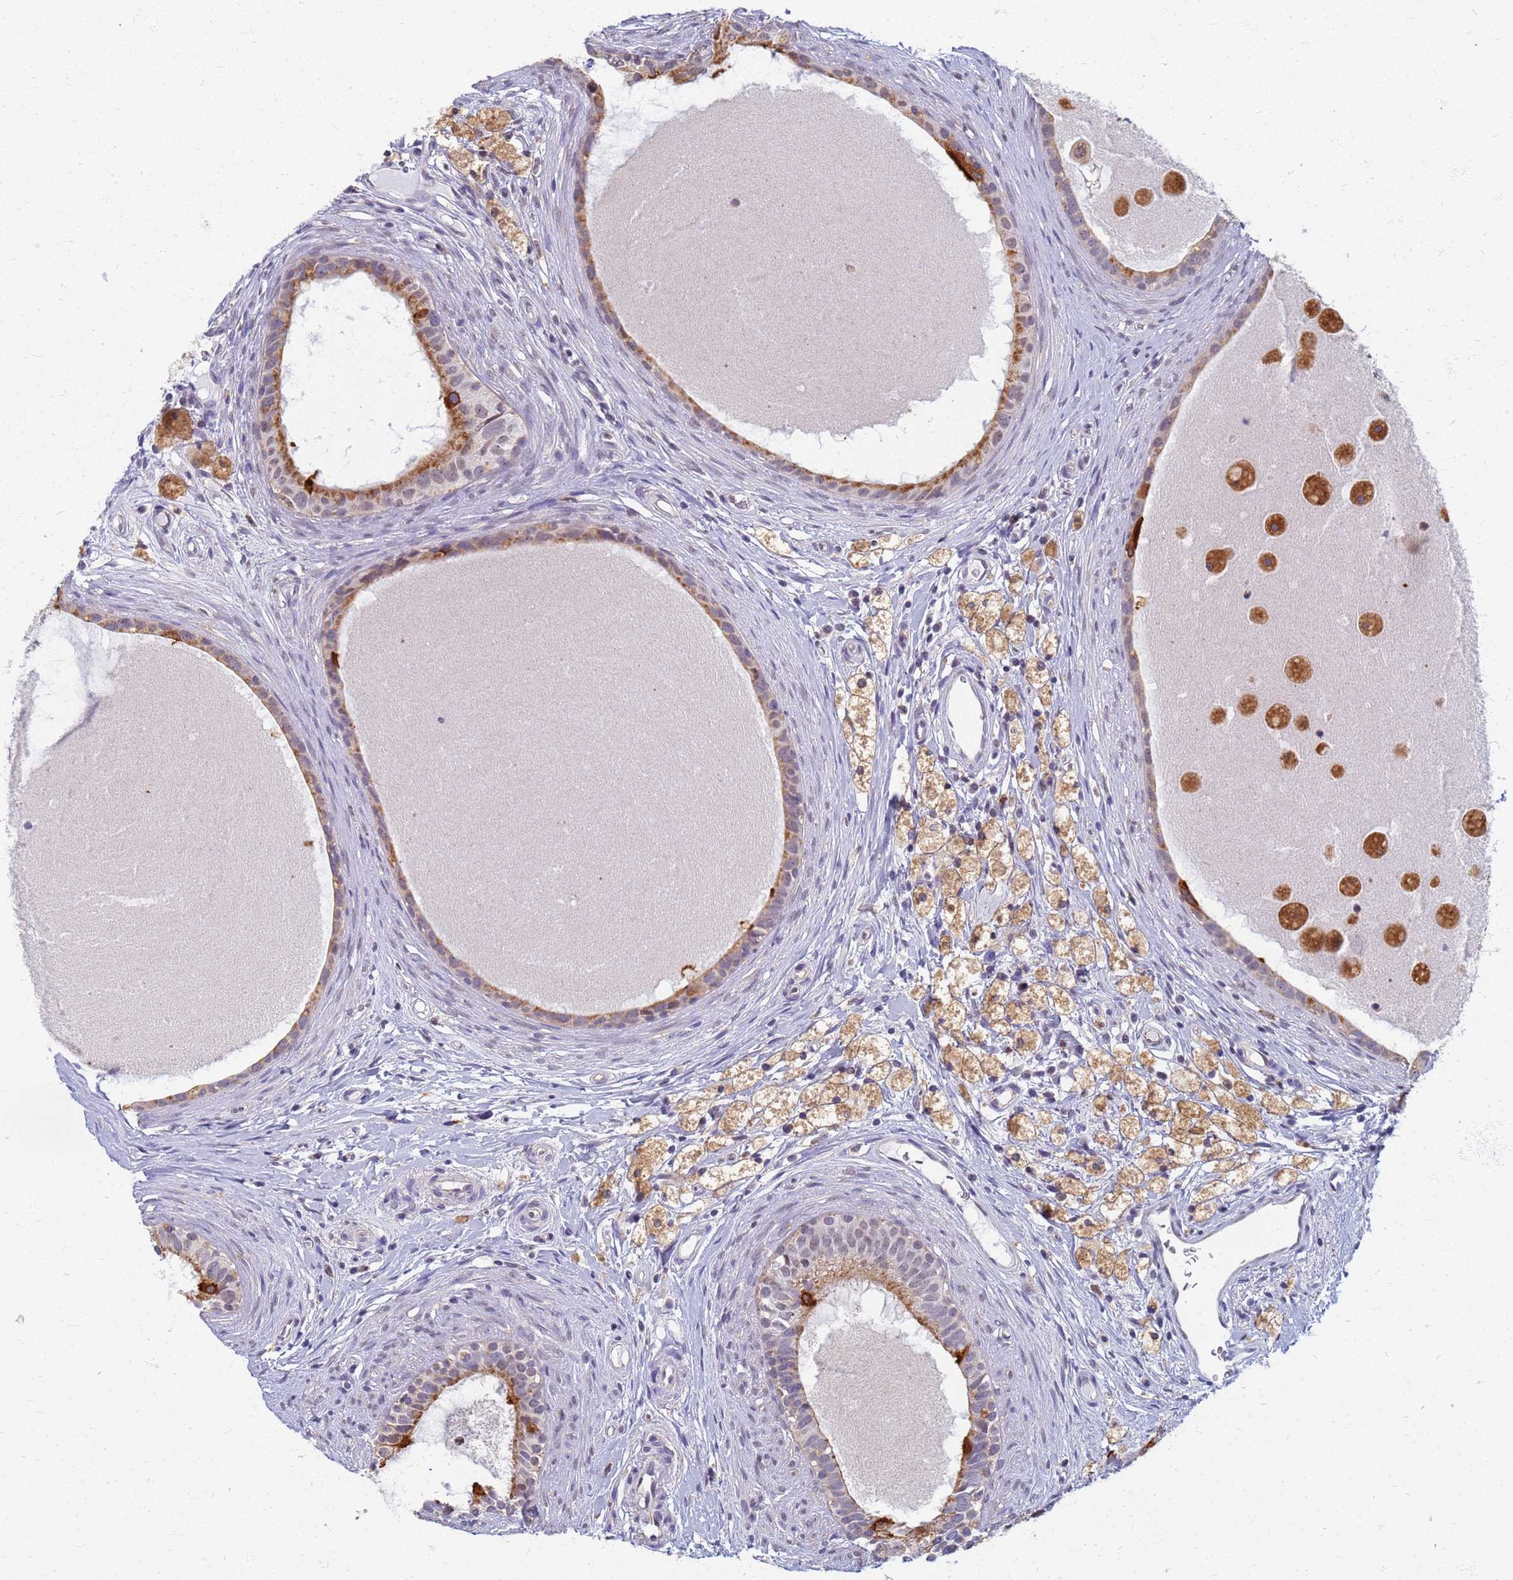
{"staining": {"intensity": "moderate", "quantity": "25%-75%", "location": "cytoplasmic/membranous"}, "tissue": "epididymis", "cell_type": "Glandular cells", "image_type": "normal", "snomed": [{"axis": "morphology", "description": "Normal tissue, NOS"}, {"axis": "topography", "description": "Epididymis"}], "caption": "Glandular cells reveal moderate cytoplasmic/membranous staining in approximately 25%-75% of cells in unremarkable epididymis.", "gene": "ATP6V1E1", "patient": {"sex": "male", "age": 80}}